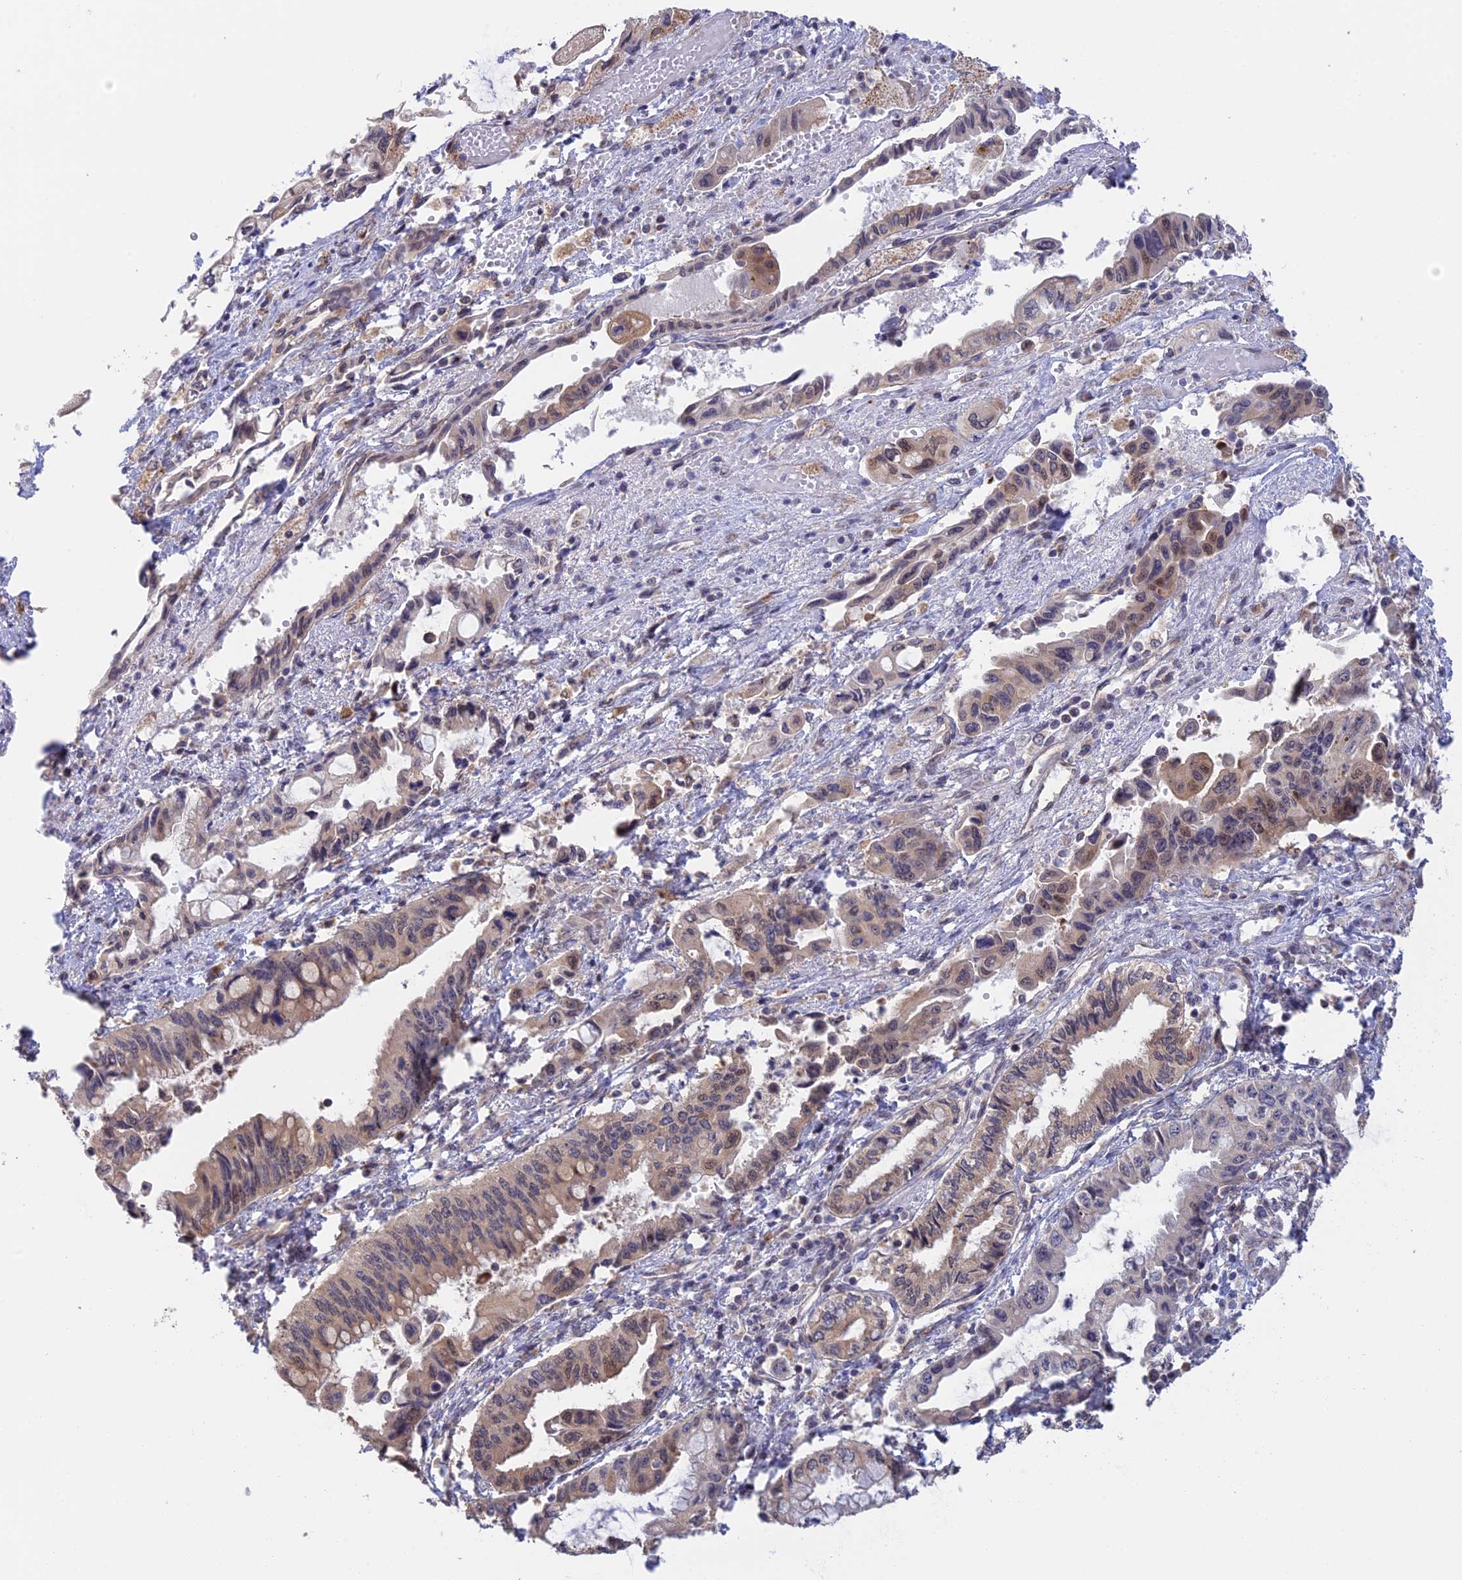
{"staining": {"intensity": "weak", "quantity": ">75%", "location": "cytoplasmic/membranous"}, "tissue": "pancreatic cancer", "cell_type": "Tumor cells", "image_type": "cancer", "snomed": [{"axis": "morphology", "description": "Adenocarcinoma, NOS"}, {"axis": "topography", "description": "Pancreas"}], "caption": "Pancreatic cancer (adenocarcinoma) tissue demonstrates weak cytoplasmic/membranous staining in approximately >75% of tumor cells", "gene": "GSKIP", "patient": {"sex": "female", "age": 50}}